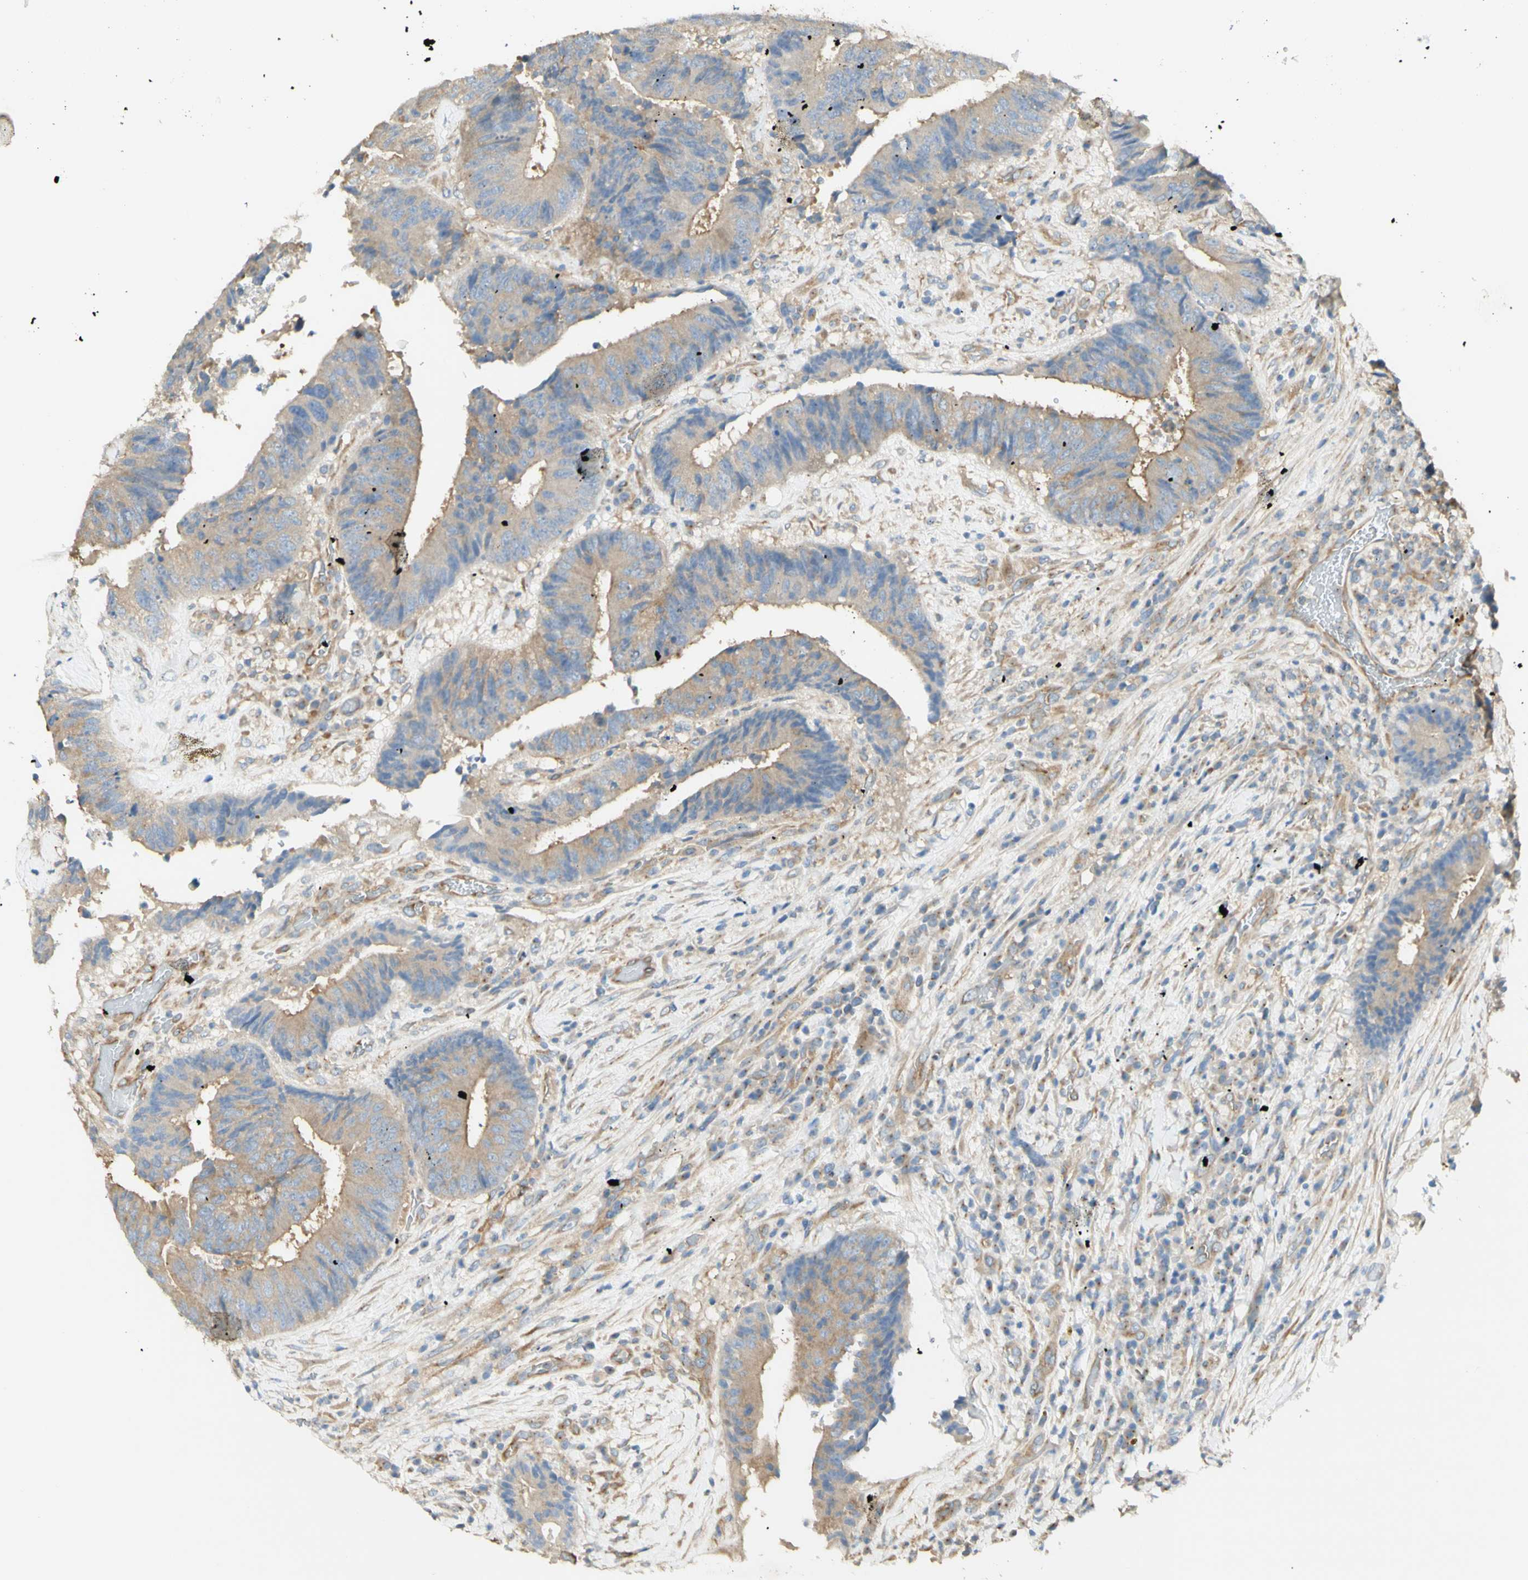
{"staining": {"intensity": "weak", "quantity": "25%-75%", "location": "cytoplasmic/membranous"}, "tissue": "colorectal cancer", "cell_type": "Tumor cells", "image_type": "cancer", "snomed": [{"axis": "morphology", "description": "Adenocarcinoma, NOS"}, {"axis": "topography", "description": "Rectum"}], "caption": "A photomicrograph showing weak cytoplasmic/membranous expression in about 25%-75% of tumor cells in colorectal adenocarcinoma, as visualized by brown immunohistochemical staining.", "gene": "DYNC1H1", "patient": {"sex": "male", "age": 72}}